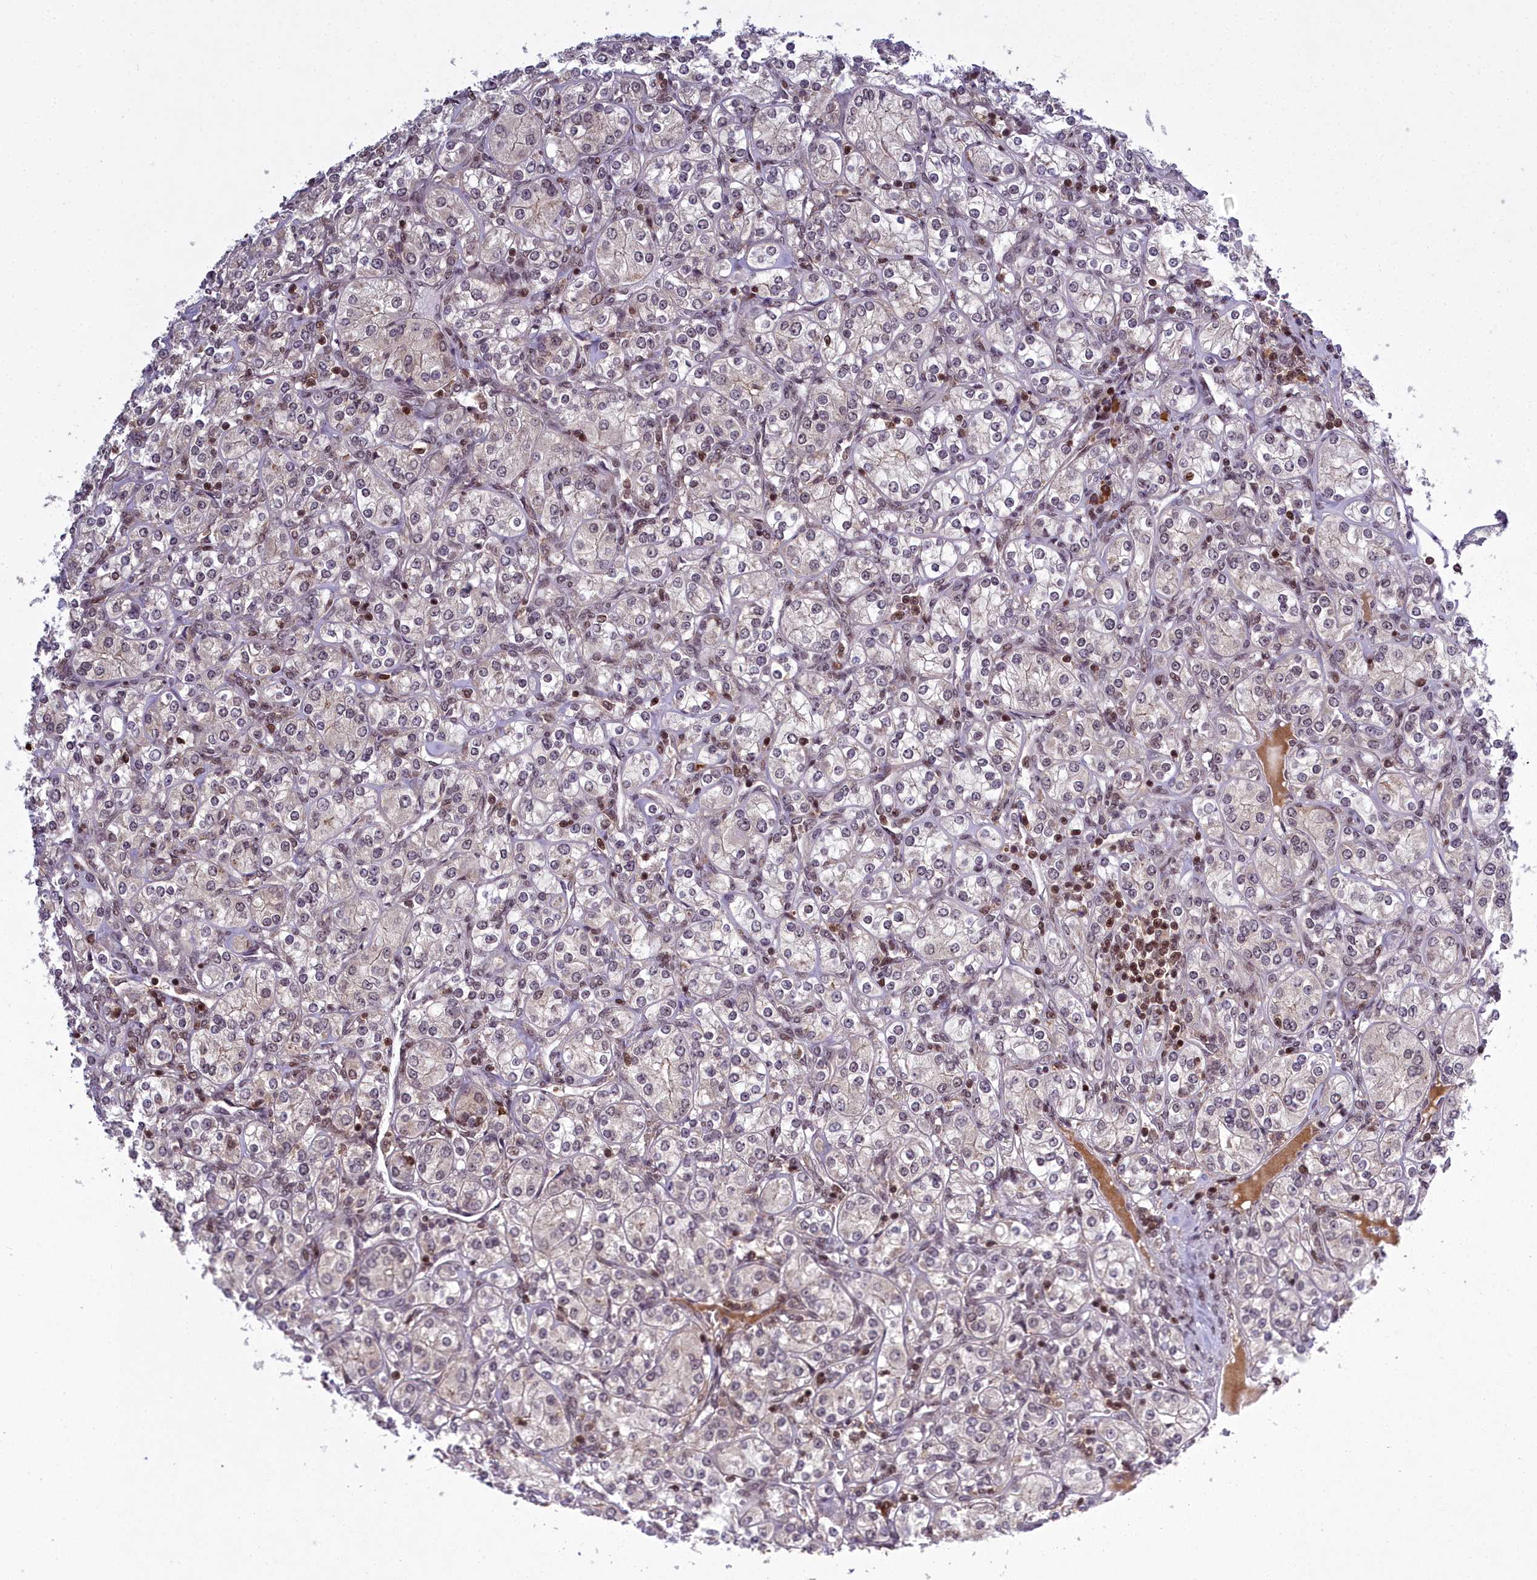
{"staining": {"intensity": "weak", "quantity": "<25%", "location": "nuclear"}, "tissue": "renal cancer", "cell_type": "Tumor cells", "image_type": "cancer", "snomed": [{"axis": "morphology", "description": "Adenocarcinoma, NOS"}, {"axis": "topography", "description": "Kidney"}], "caption": "DAB immunohistochemical staining of renal cancer exhibits no significant positivity in tumor cells.", "gene": "GMEB1", "patient": {"sex": "male", "age": 77}}